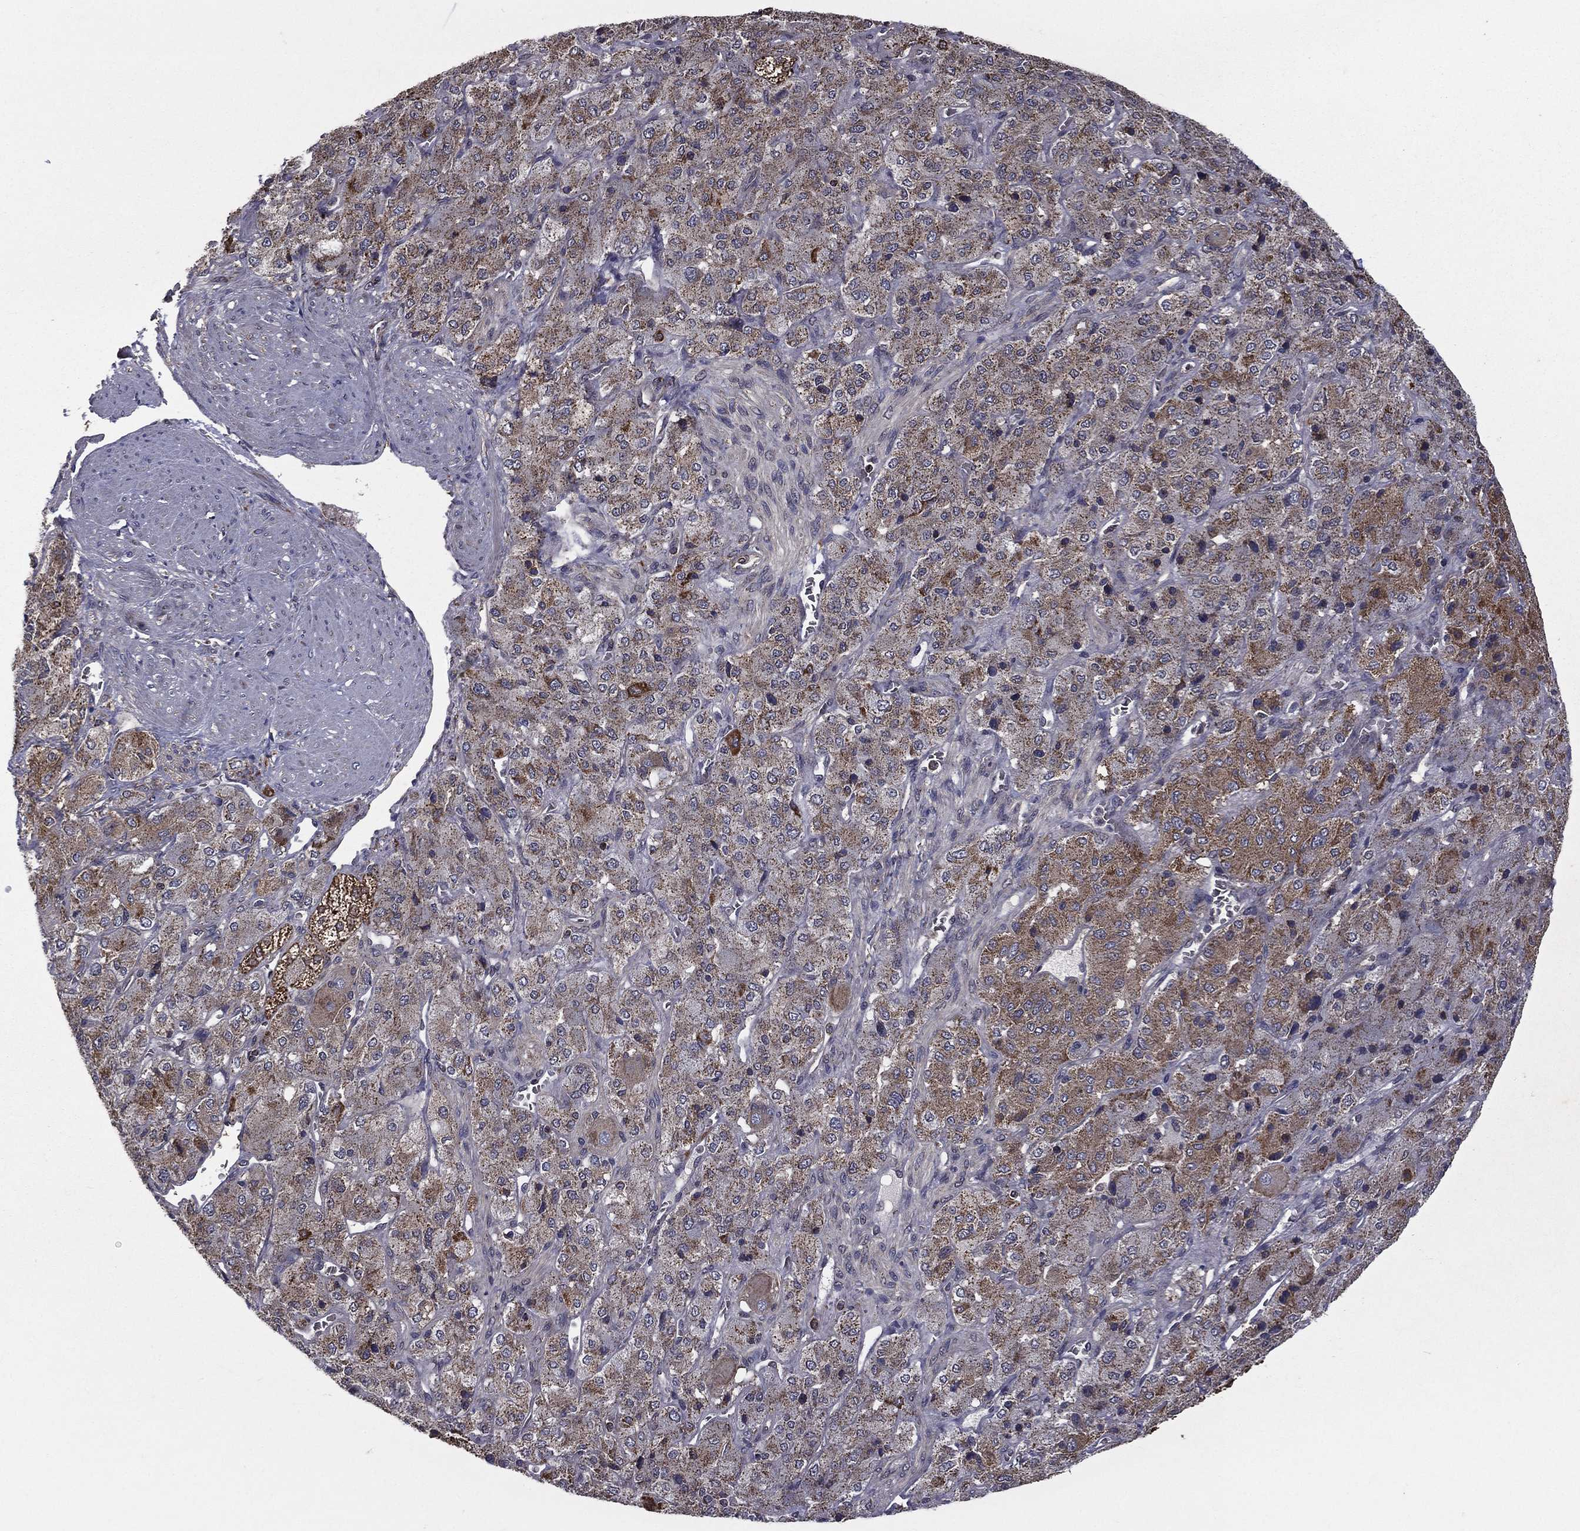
{"staining": {"intensity": "strong", "quantity": "25%-75%", "location": "cytoplasmic/membranous"}, "tissue": "adrenal gland", "cell_type": "Glandular cells", "image_type": "normal", "snomed": [{"axis": "morphology", "description": "Normal tissue, NOS"}, {"axis": "topography", "description": "Adrenal gland"}], "caption": "Strong cytoplasmic/membranous staining is seen in about 25%-75% of glandular cells in unremarkable adrenal gland. Nuclei are stained in blue.", "gene": "ENSG00000288684", "patient": {"sex": "female", "age": 60}}